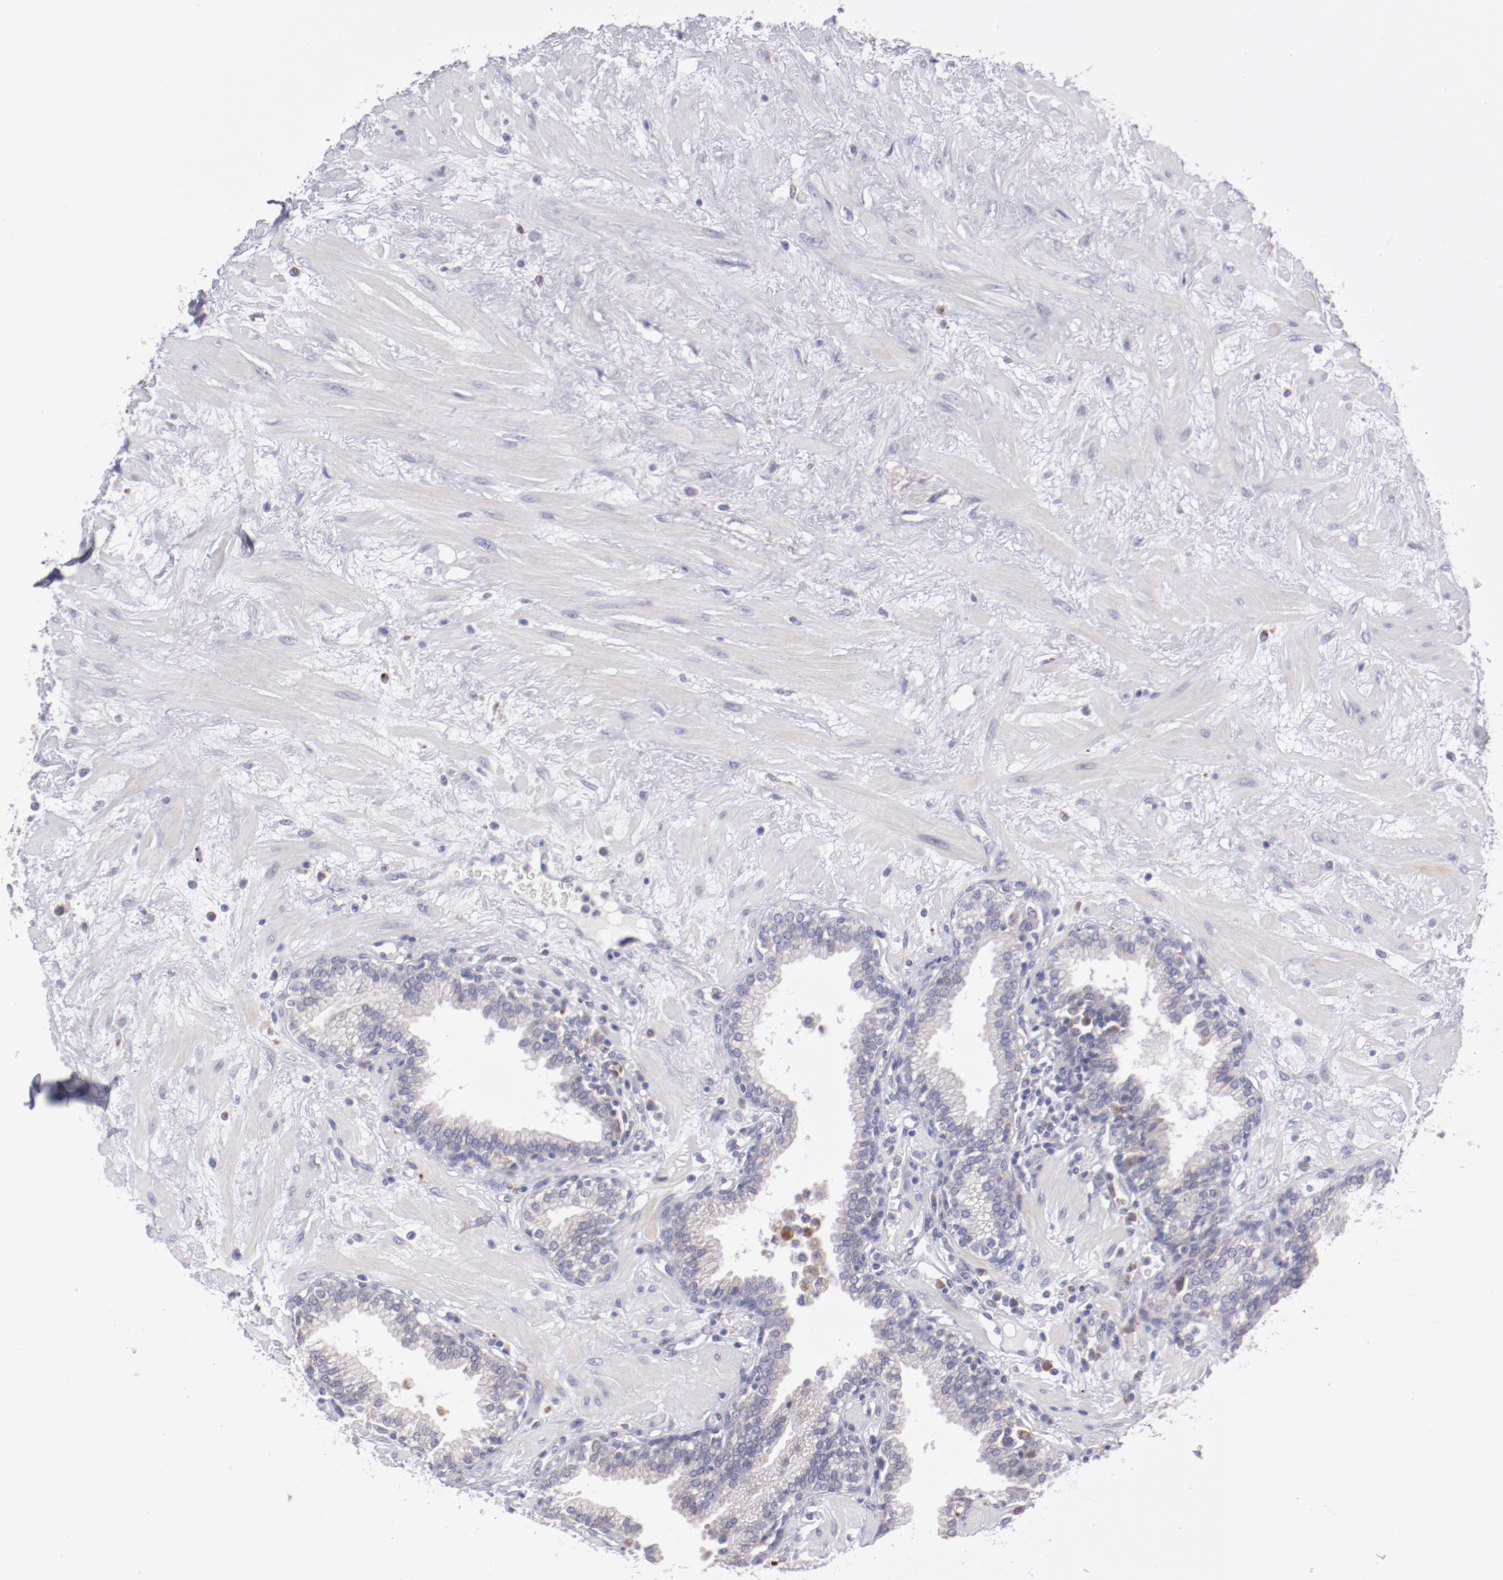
{"staining": {"intensity": "negative", "quantity": "none", "location": "none"}, "tissue": "prostate", "cell_type": "Glandular cells", "image_type": "normal", "snomed": [{"axis": "morphology", "description": "Normal tissue, NOS"}, {"axis": "topography", "description": "Prostate"}], "caption": "Immunohistochemistry (IHC) photomicrograph of normal prostate: human prostate stained with DAB shows no significant protein positivity in glandular cells.", "gene": "TRAF3", "patient": {"sex": "male", "age": 64}}